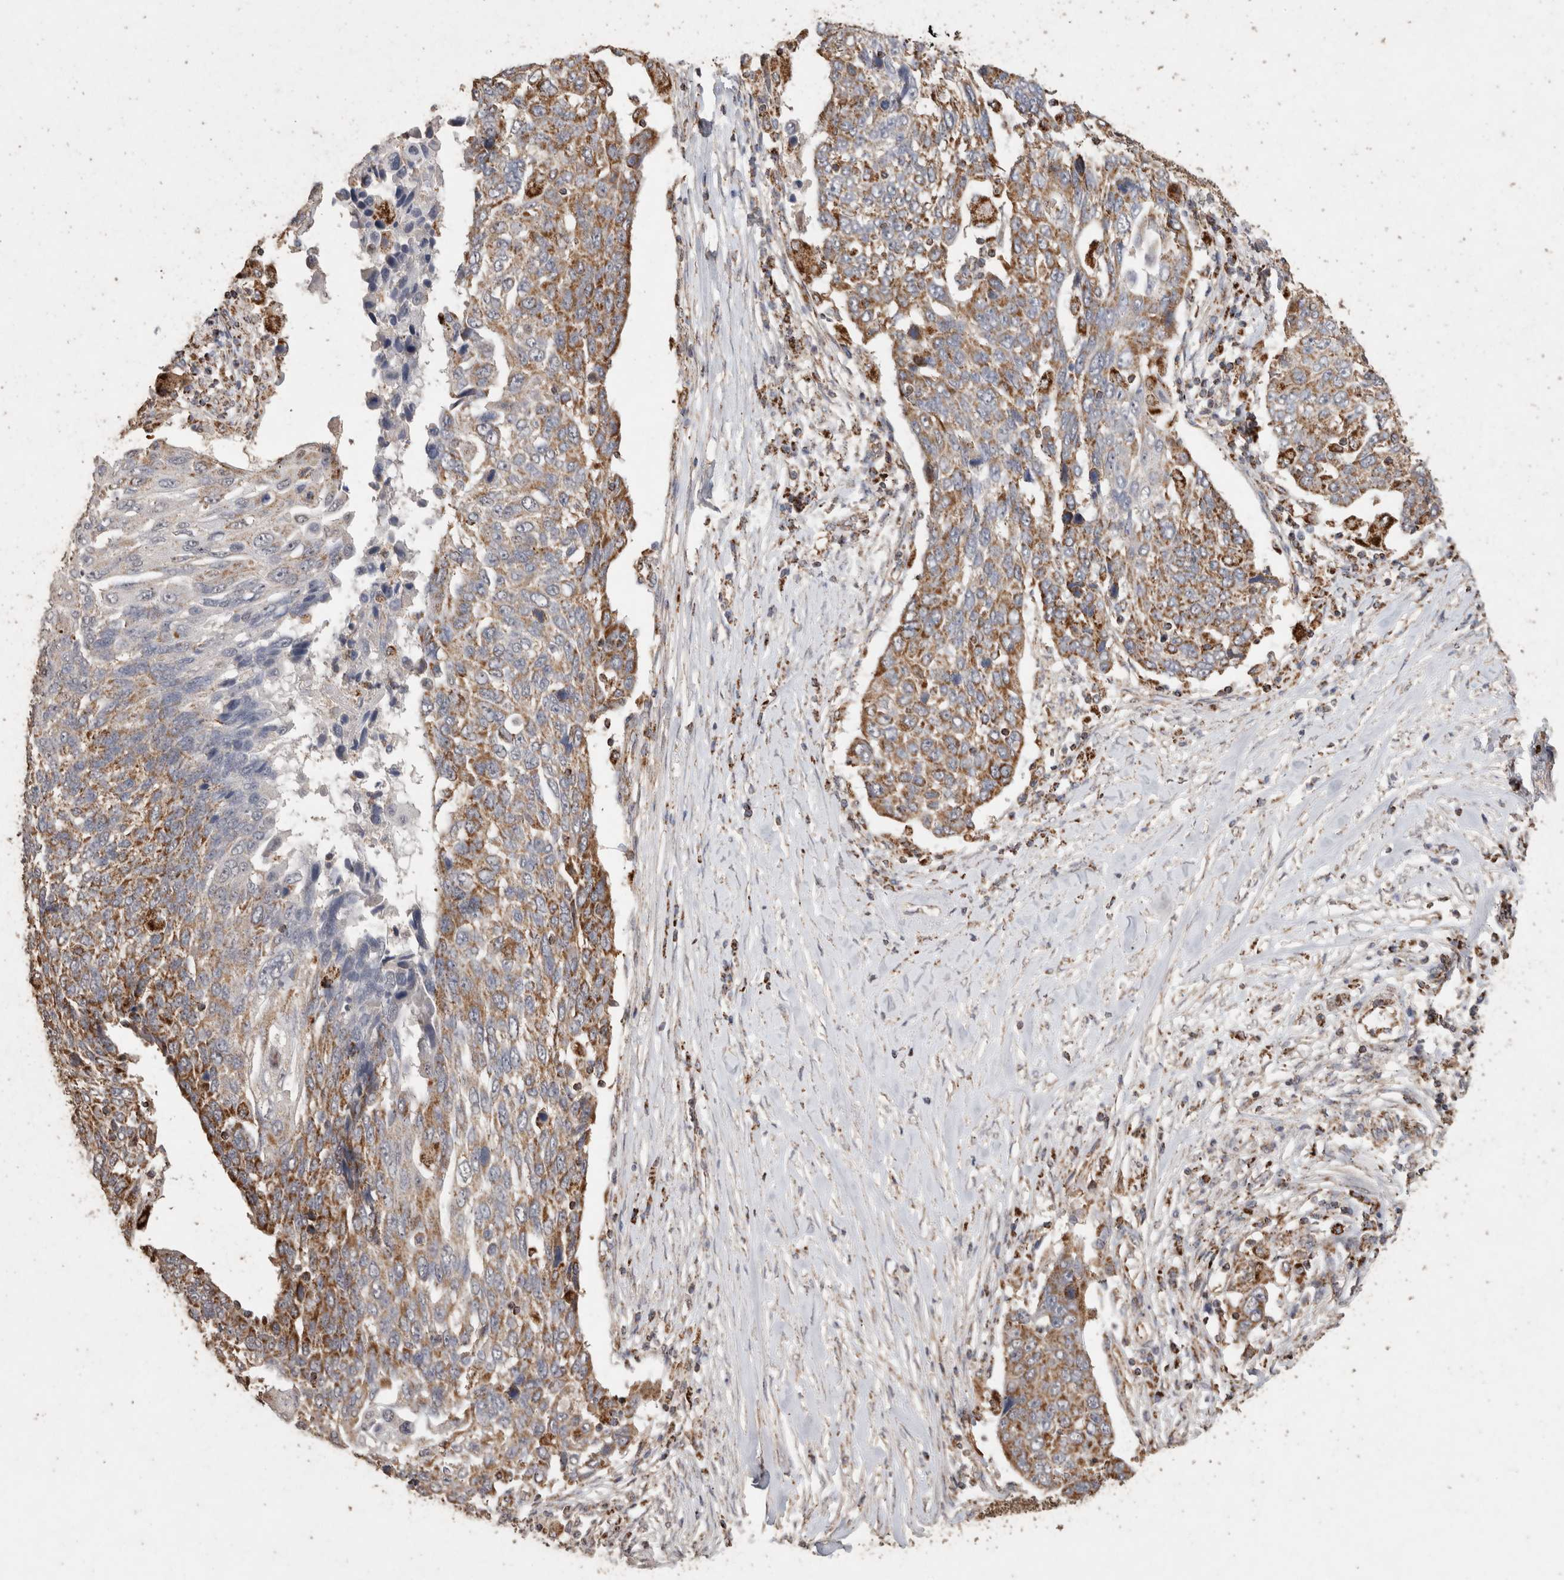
{"staining": {"intensity": "moderate", "quantity": ">75%", "location": "cytoplasmic/membranous"}, "tissue": "lung cancer", "cell_type": "Tumor cells", "image_type": "cancer", "snomed": [{"axis": "morphology", "description": "Squamous cell carcinoma, NOS"}, {"axis": "topography", "description": "Lung"}], "caption": "Immunohistochemical staining of lung cancer (squamous cell carcinoma) demonstrates medium levels of moderate cytoplasmic/membranous staining in about >75% of tumor cells.", "gene": "ACADM", "patient": {"sex": "male", "age": 66}}